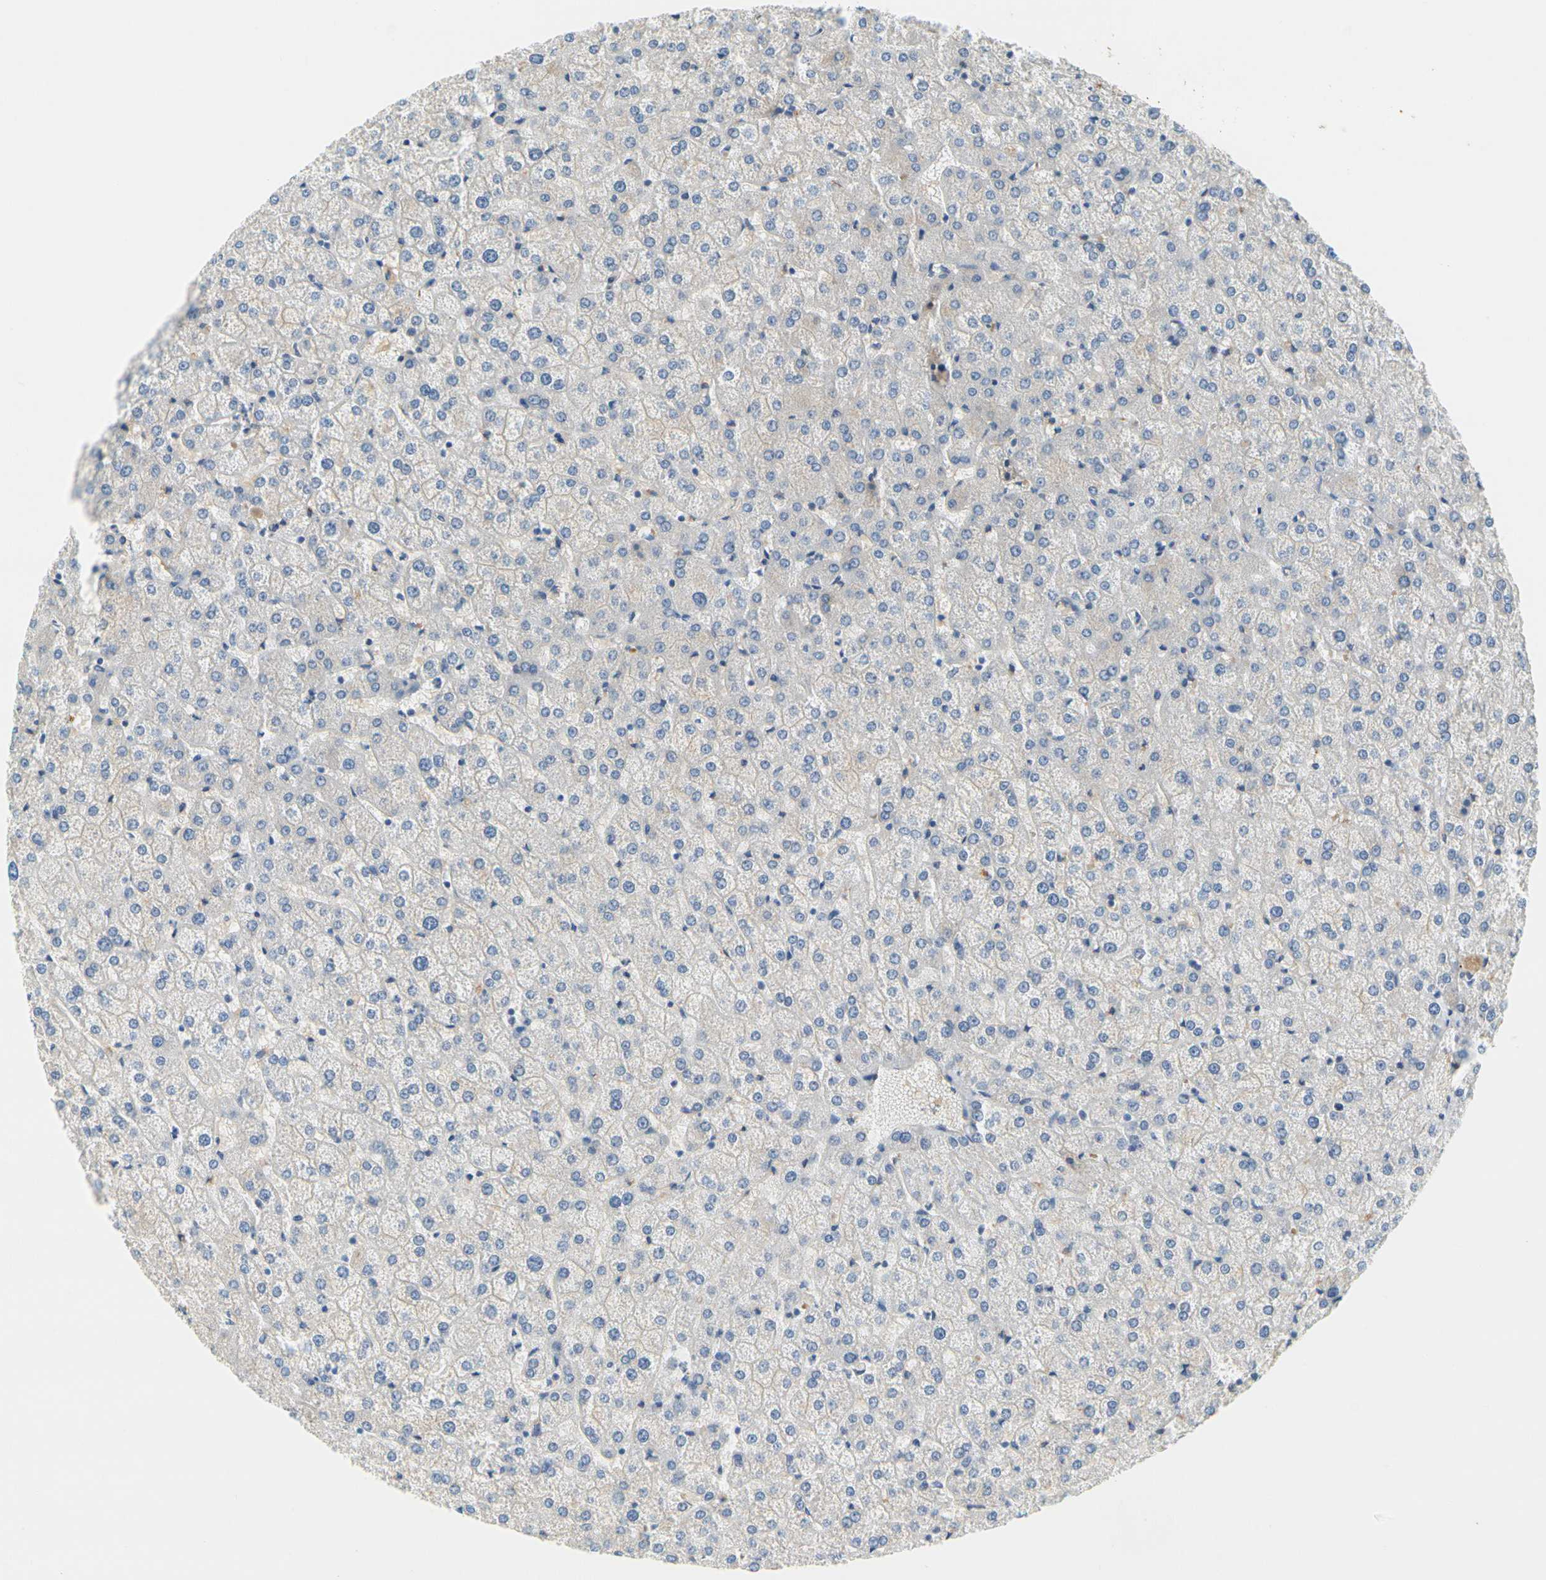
{"staining": {"intensity": "negative", "quantity": "none", "location": "none"}, "tissue": "liver", "cell_type": "Cholangiocytes", "image_type": "normal", "snomed": [{"axis": "morphology", "description": "Normal tissue, NOS"}, {"axis": "topography", "description": "Liver"}], "caption": "Immunohistochemistry (IHC) photomicrograph of unremarkable liver: liver stained with DAB (3,3'-diaminobenzidine) demonstrates no significant protein expression in cholangiocytes. The staining was performed using DAB to visualize the protein expression in brown, while the nuclei were stained in blue with hematoxylin (Magnification: 20x).", "gene": "CNDP1", "patient": {"sex": "female", "age": 32}}